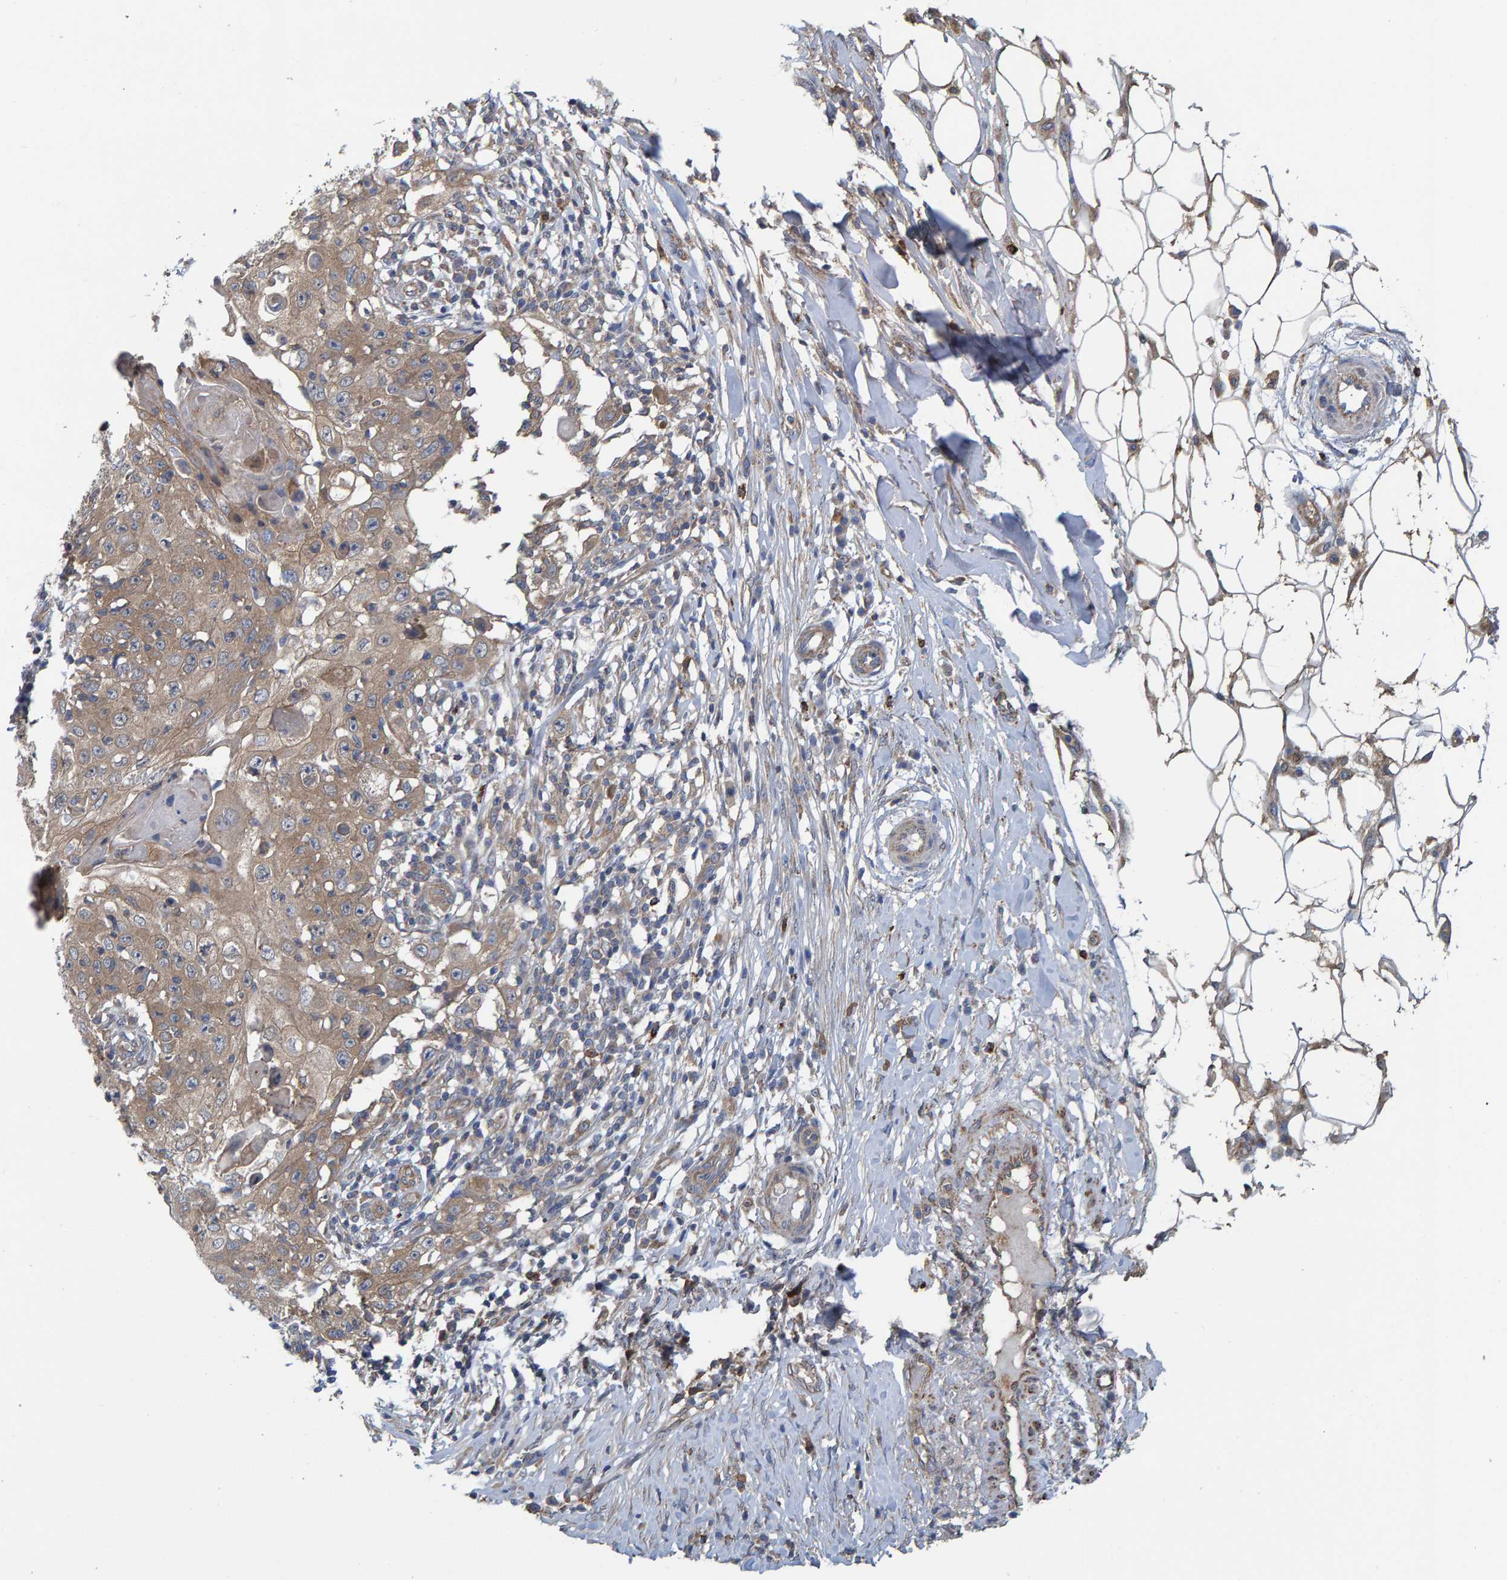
{"staining": {"intensity": "moderate", "quantity": ">75%", "location": "cytoplasmic/membranous"}, "tissue": "skin cancer", "cell_type": "Tumor cells", "image_type": "cancer", "snomed": [{"axis": "morphology", "description": "Squamous cell carcinoma, NOS"}, {"axis": "topography", "description": "Skin"}], "caption": "A brown stain shows moderate cytoplasmic/membranous staining of a protein in squamous cell carcinoma (skin) tumor cells. Using DAB (3,3'-diaminobenzidine) (brown) and hematoxylin (blue) stains, captured at high magnification using brightfield microscopy.", "gene": "LRSAM1", "patient": {"sex": "male", "age": 86}}